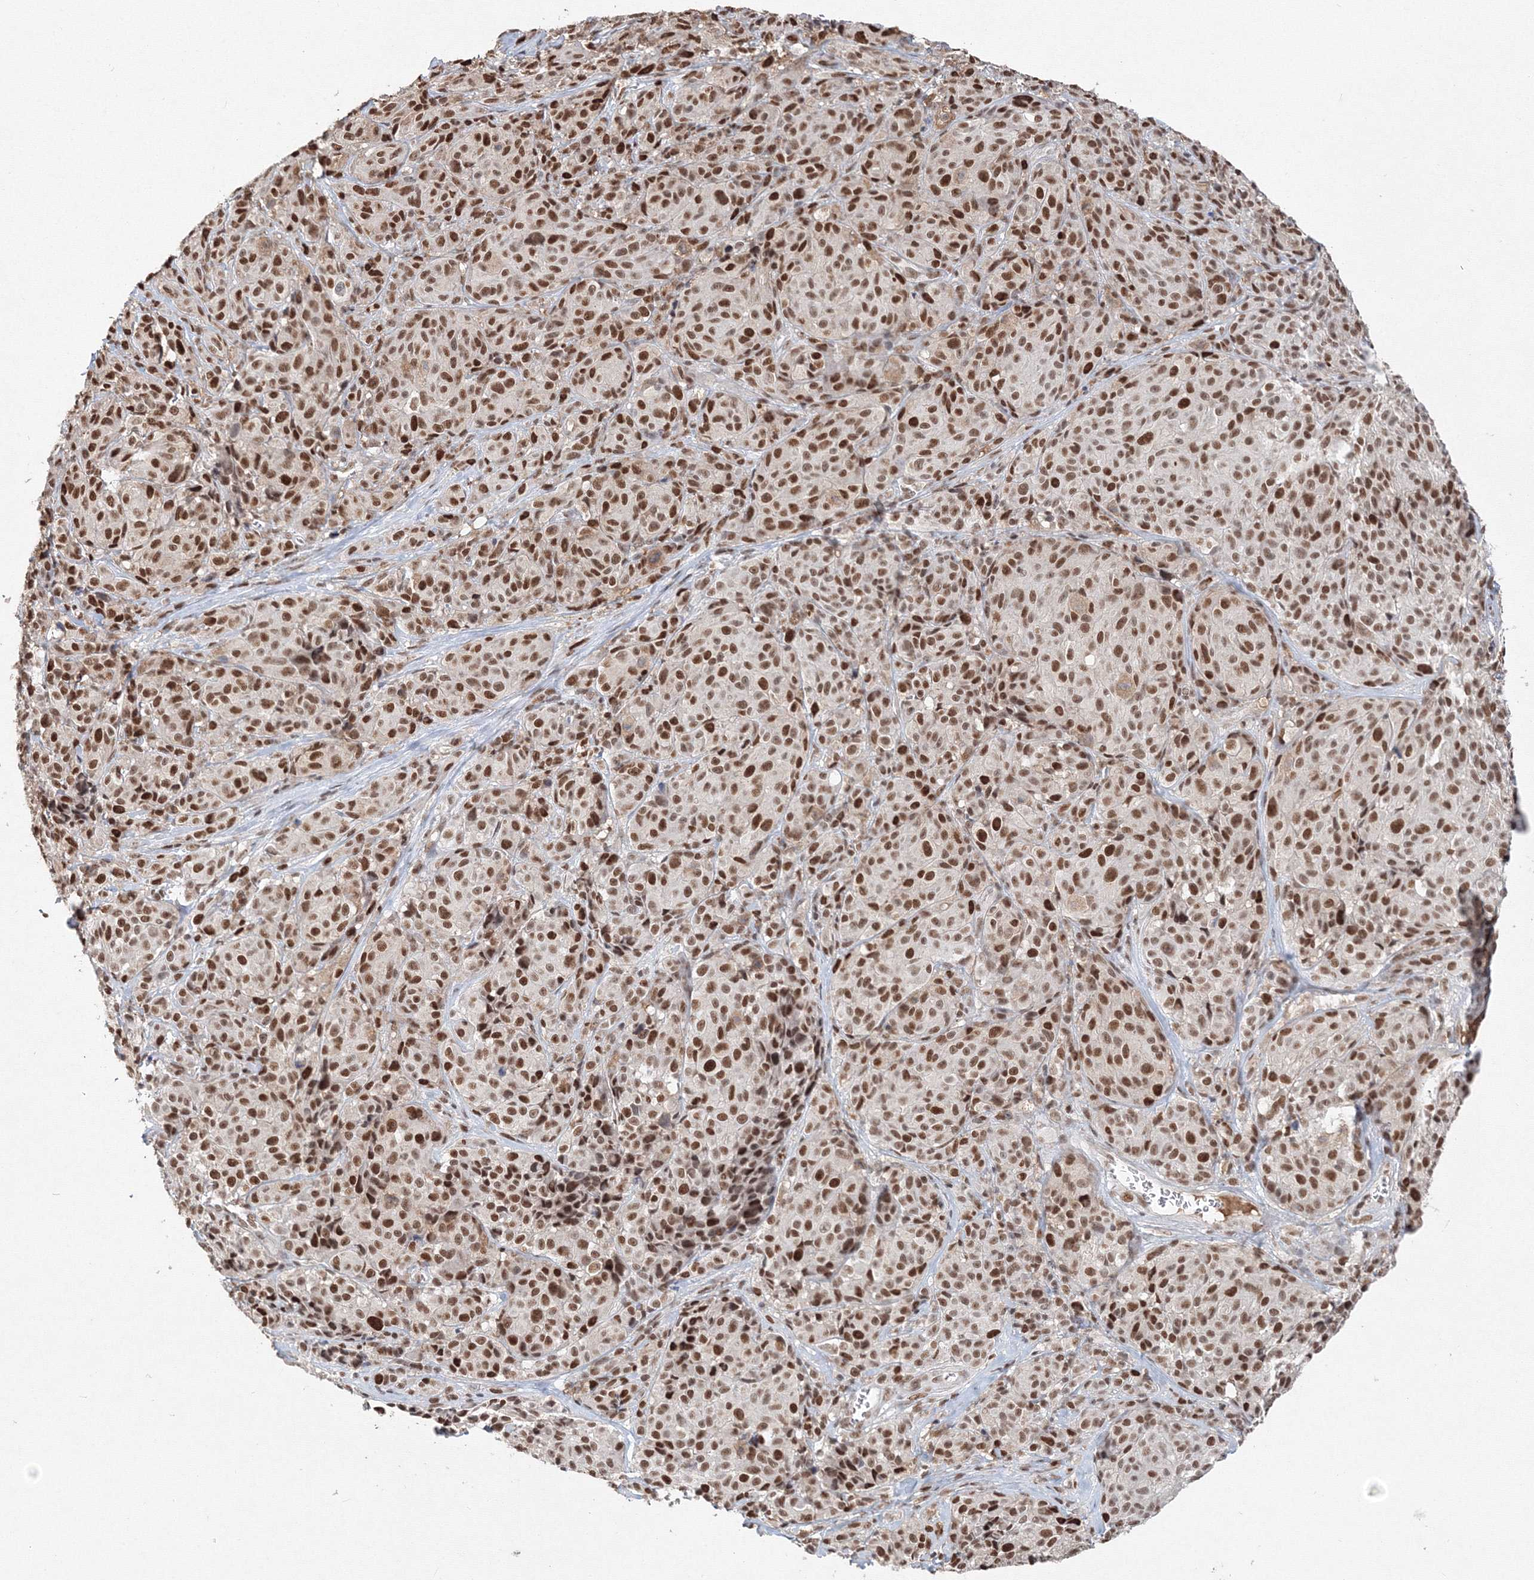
{"staining": {"intensity": "moderate", "quantity": ">75%", "location": "nuclear"}, "tissue": "melanoma", "cell_type": "Tumor cells", "image_type": "cancer", "snomed": [{"axis": "morphology", "description": "Malignant melanoma, NOS"}, {"axis": "topography", "description": "Skin"}], "caption": "The micrograph exhibits staining of malignant melanoma, revealing moderate nuclear protein expression (brown color) within tumor cells.", "gene": "IWS1", "patient": {"sex": "male", "age": 73}}